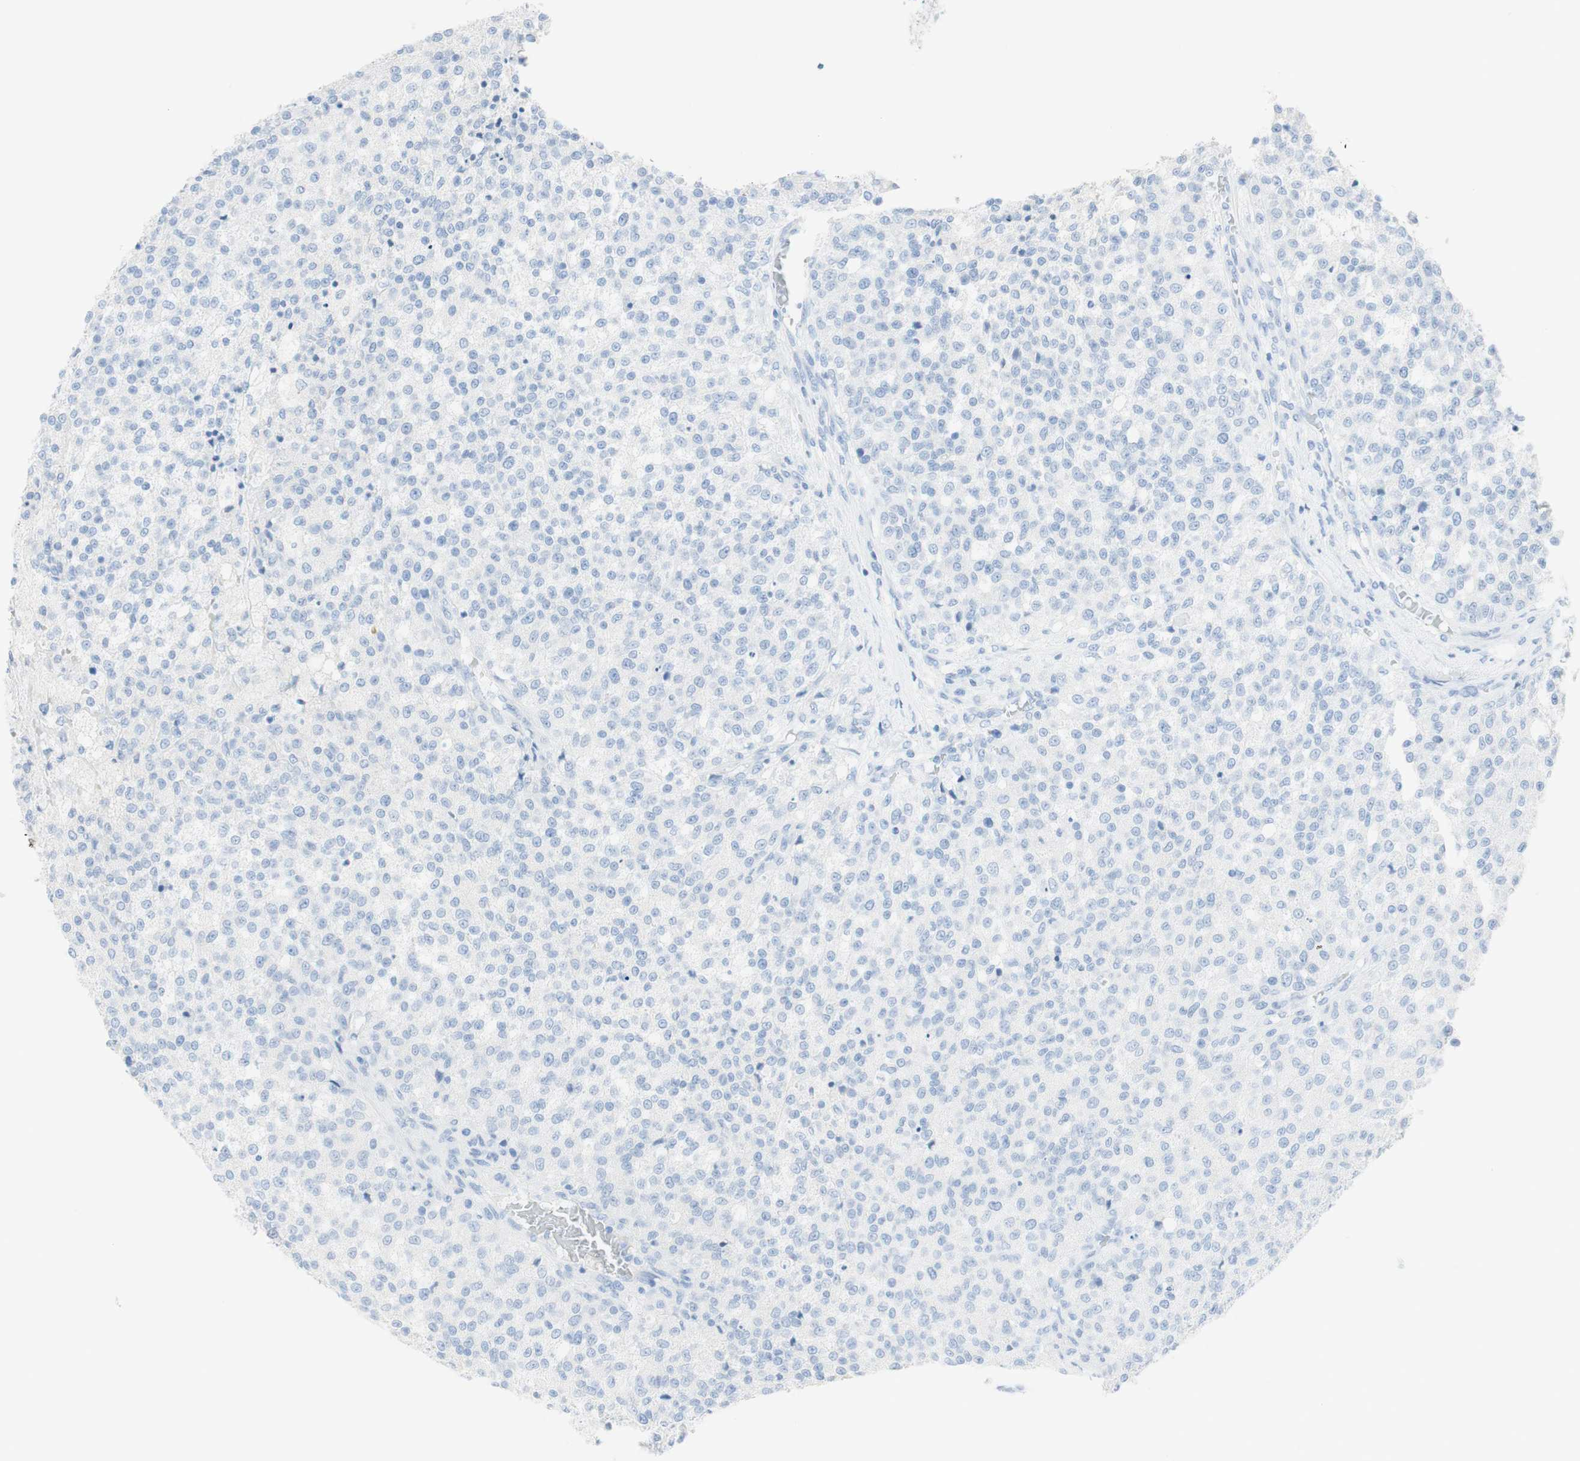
{"staining": {"intensity": "negative", "quantity": "none", "location": "none"}, "tissue": "testis cancer", "cell_type": "Tumor cells", "image_type": "cancer", "snomed": [{"axis": "morphology", "description": "Seminoma, NOS"}, {"axis": "topography", "description": "Testis"}], "caption": "Tumor cells are negative for protein expression in human seminoma (testis).", "gene": "TPO", "patient": {"sex": "male", "age": 59}}